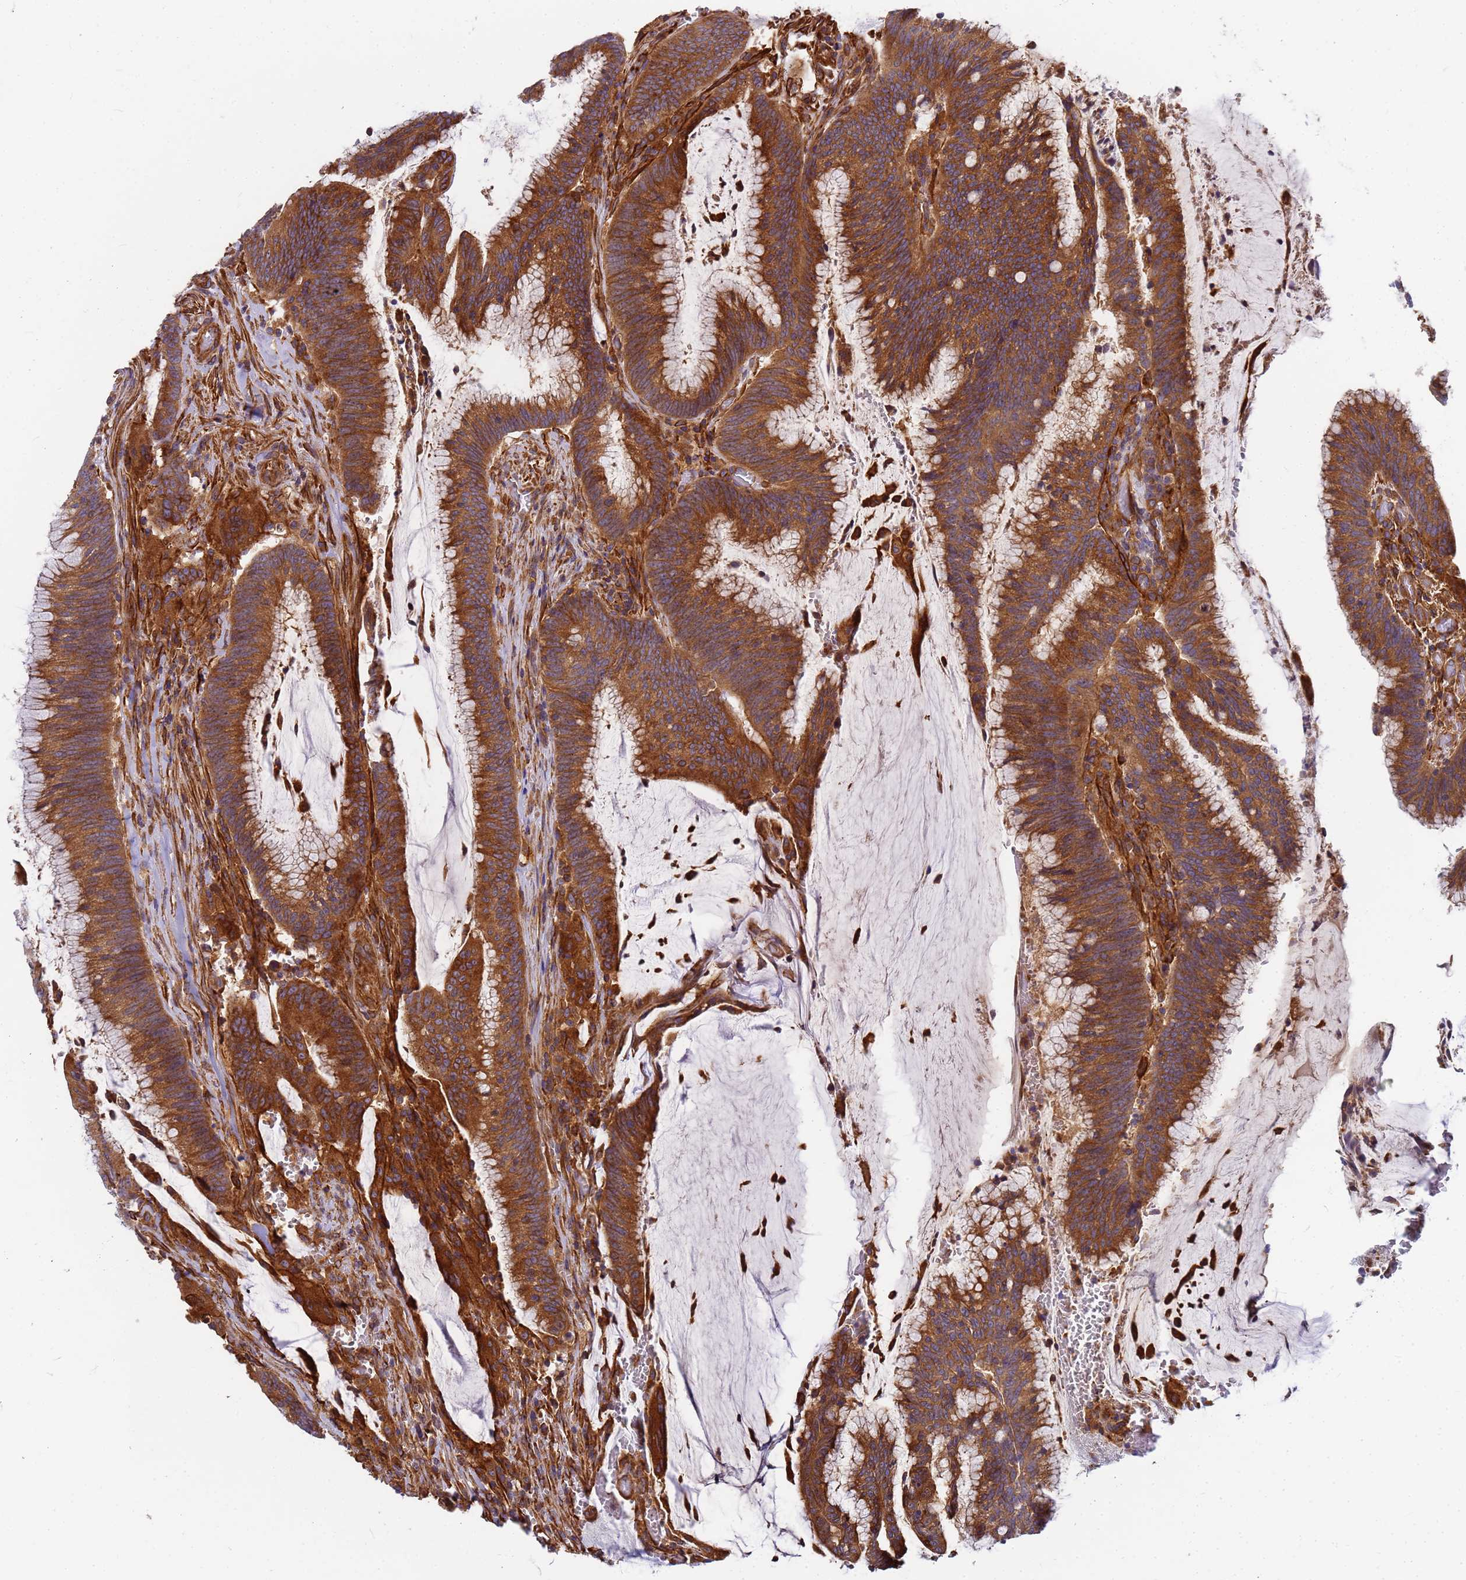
{"staining": {"intensity": "strong", "quantity": ">75%", "location": "cytoplasmic/membranous"}, "tissue": "colorectal cancer", "cell_type": "Tumor cells", "image_type": "cancer", "snomed": [{"axis": "morphology", "description": "Adenocarcinoma, NOS"}, {"axis": "topography", "description": "Rectum"}], "caption": "A micrograph of human adenocarcinoma (colorectal) stained for a protein demonstrates strong cytoplasmic/membranous brown staining in tumor cells.", "gene": "C2CD5", "patient": {"sex": "female", "age": 77}}